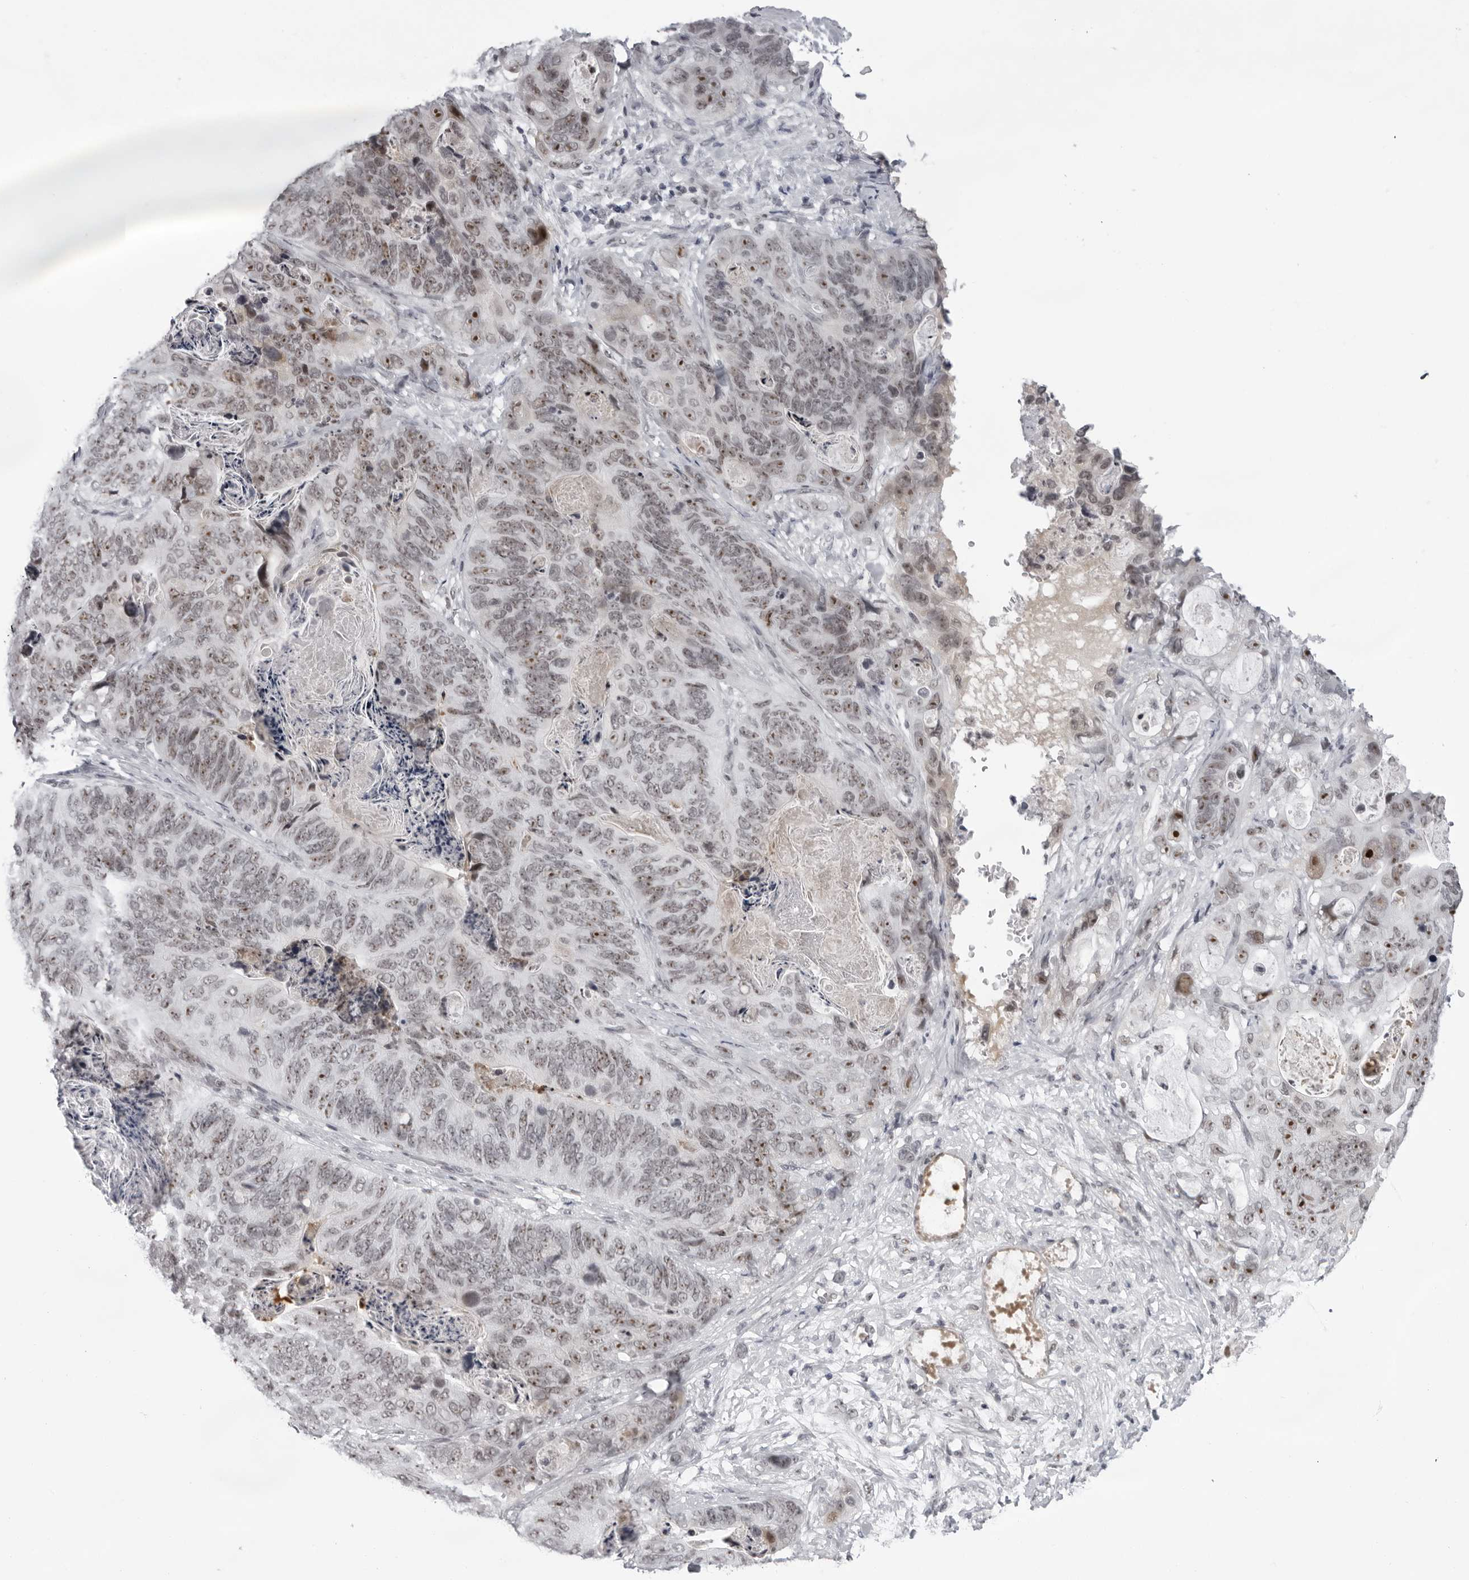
{"staining": {"intensity": "moderate", "quantity": ">75%", "location": "nuclear"}, "tissue": "stomach cancer", "cell_type": "Tumor cells", "image_type": "cancer", "snomed": [{"axis": "morphology", "description": "Normal tissue, NOS"}, {"axis": "morphology", "description": "Adenocarcinoma, NOS"}, {"axis": "topography", "description": "Stomach"}], "caption": "The image shows a brown stain indicating the presence of a protein in the nuclear of tumor cells in stomach cancer.", "gene": "EXOSC10", "patient": {"sex": "female", "age": 89}}